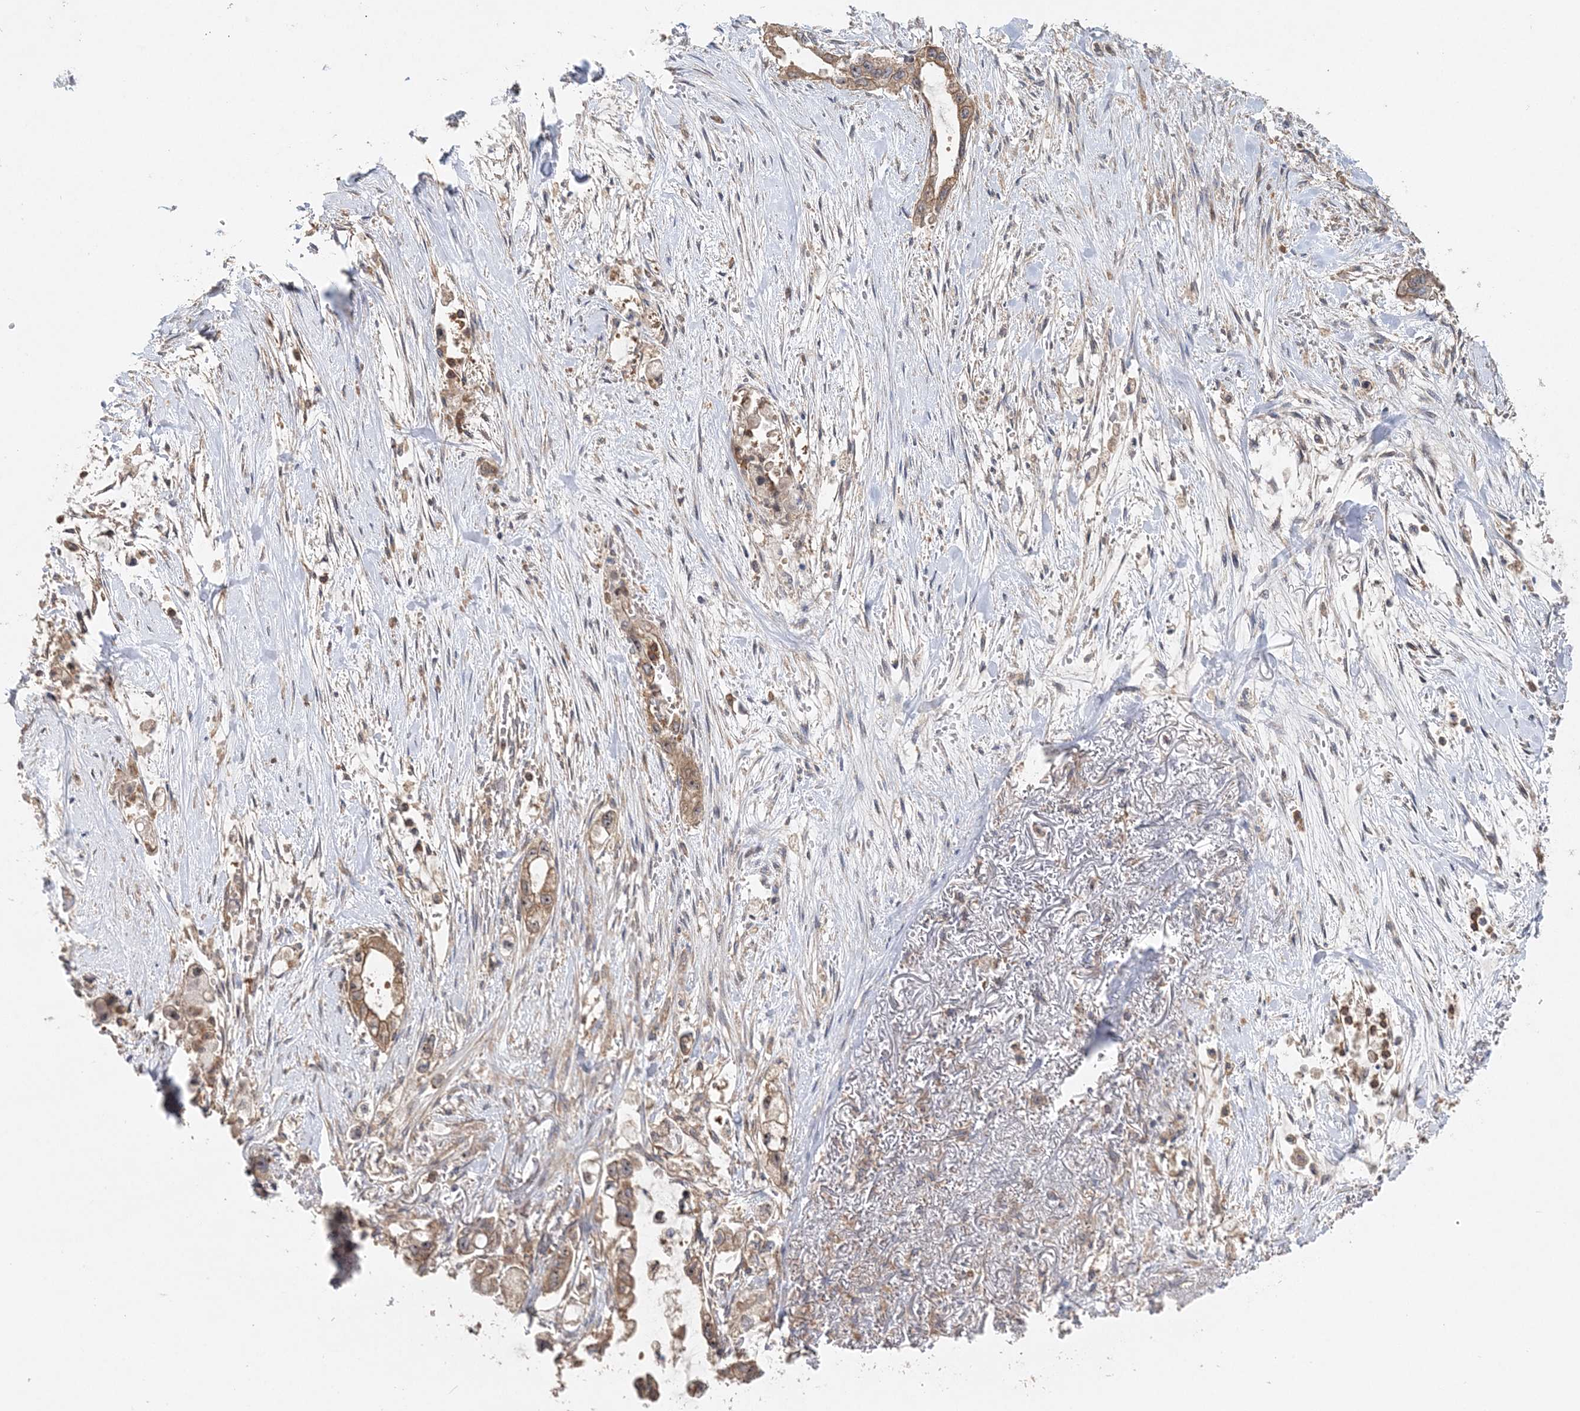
{"staining": {"intensity": "moderate", "quantity": ">75%", "location": "cytoplasmic/membranous,nuclear"}, "tissue": "stomach cancer", "cell_type": "Tumor cells", "image_type": "cancer", "snomed": [{"axis": "morphology", "description": "Adenocarcinoma, NOS"}, {"axis": "topography", "description": "Stomach"}], "caption": "A photomicrograph of stomach cancer (adenocarcinoma) stained for a protein demonstrates moderate cytoplasmic/membranous and nuclear brown staining in tumor cells.", "gene": "ACAP2", "patient": {"sex": "male", "age": 62}}